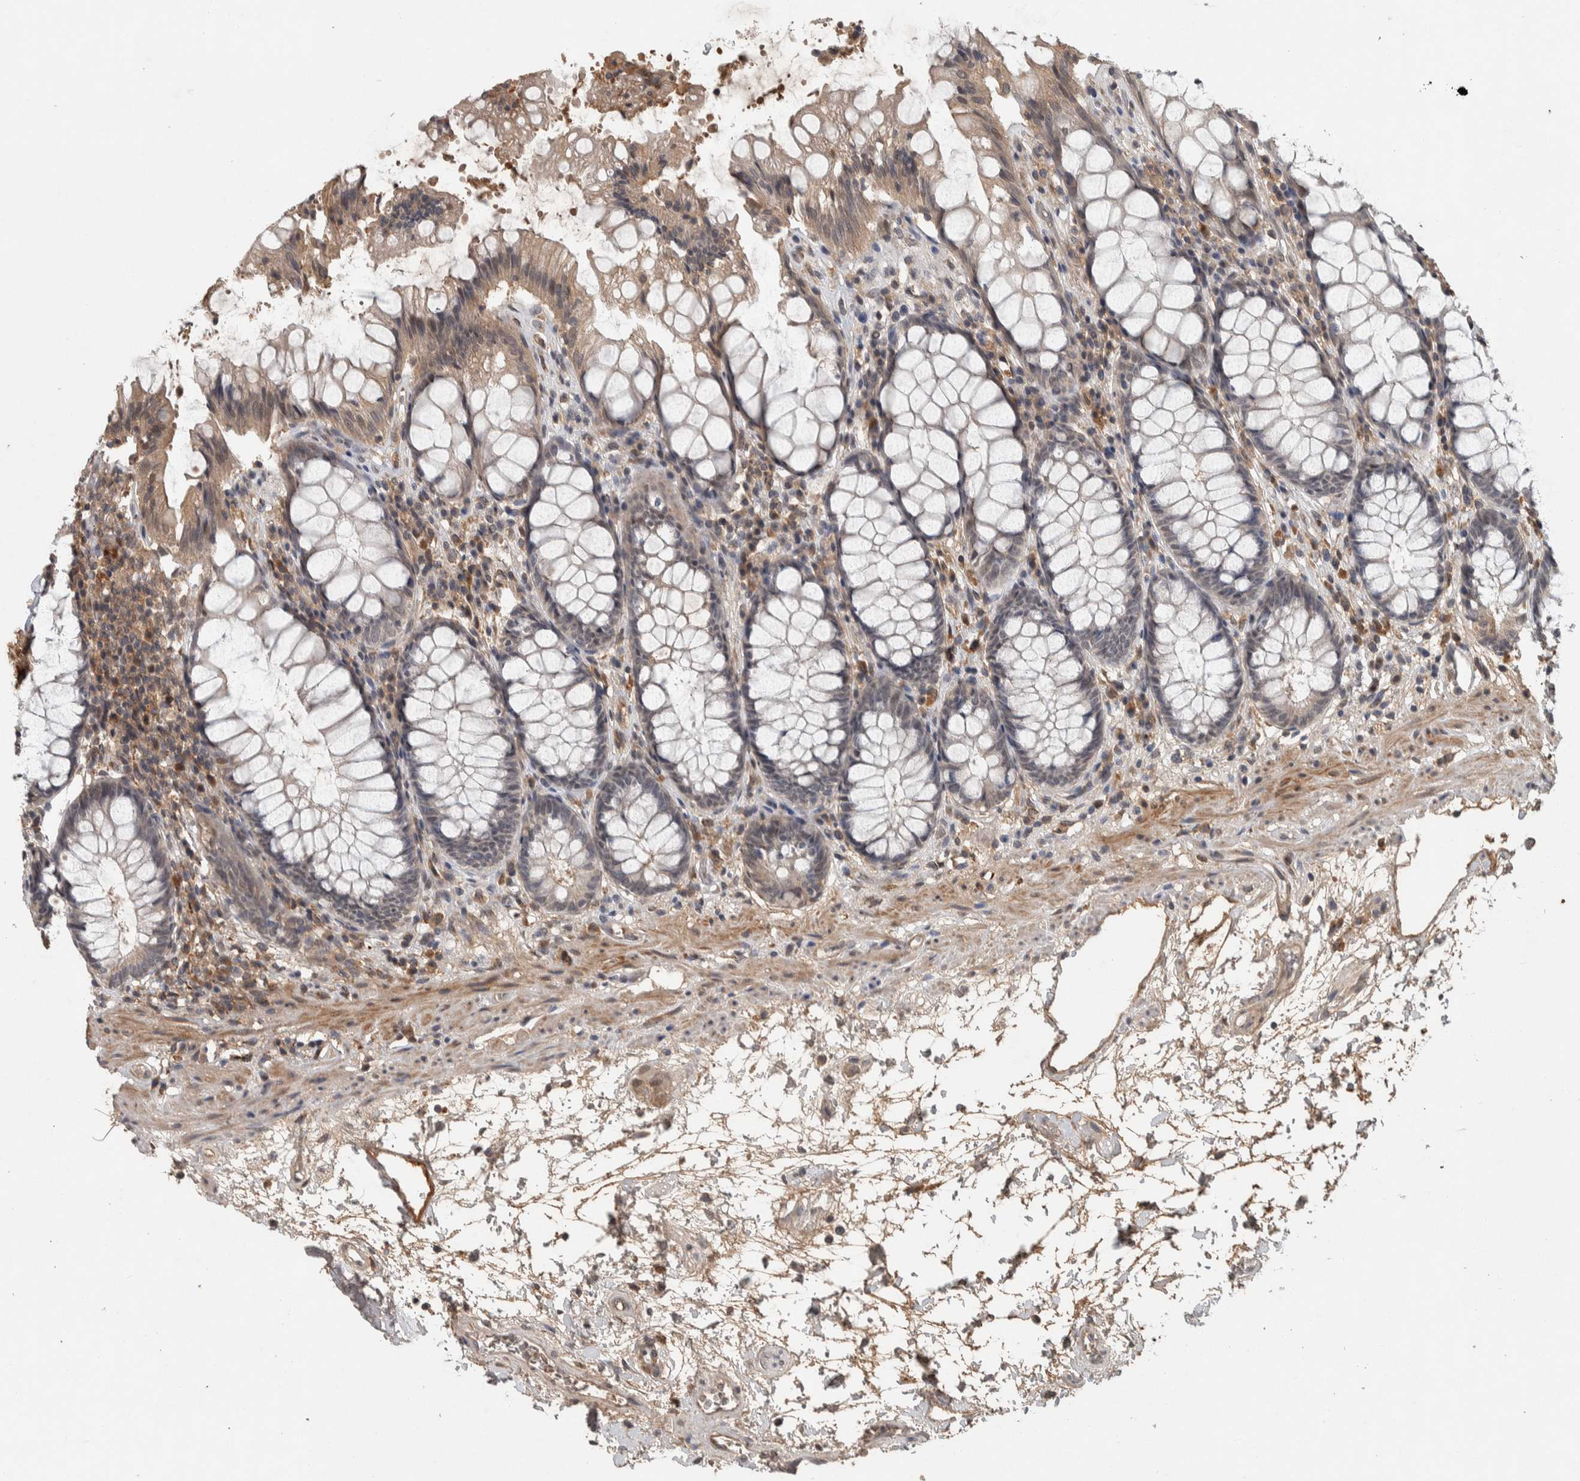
{"staining": {"intensity": "weak", "quantity": "25%-75%", "location": "cytoplasmic/membranous"}, "tissue": "rectum", "cell_type": "Glandular cells", "image_type": "normal", "snomed": [{"axis": "morphology", "description": "Normal tissue, NOS"}, {"axis": "topography", "description": "Rectum"}], "caption": "Immunohistochemical staining of benign rectum shows 25%-75% levels of weak cytoplasmic/membranous protein positivity in approximately 25%-75% of glandular cells.", "gene": "CHRM3", "patient": {"sex": "male", "age": 64}}